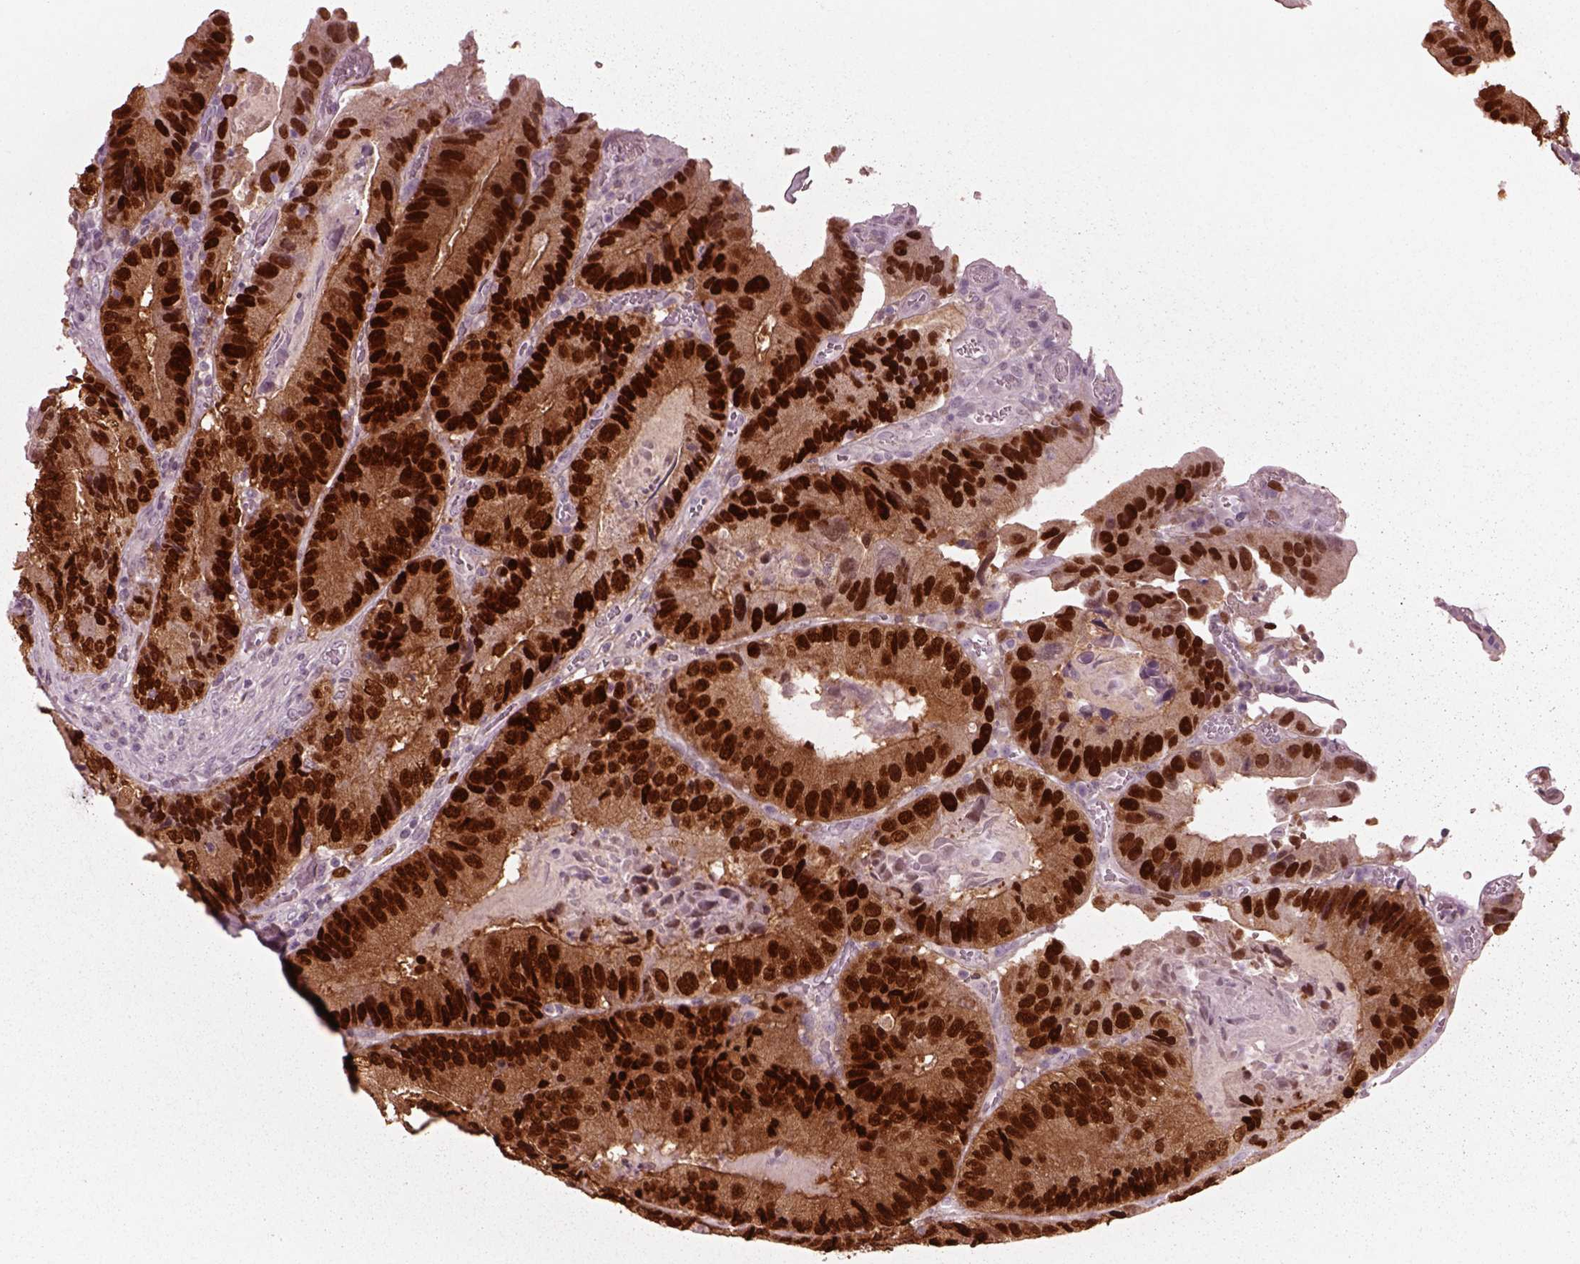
{"staining": {"intensity": "strong", "quantity": ">75%", "location": "cytoplasmic/membranous,nuclear"}, "tissue": "colorectal cancer", "cell_type": "Tumor cells", "image_type": "cancer", "snomed": [{"axis": "morphology", "description": "Adenocarcinoma, NOS"}, {"axis": "topography", "description": "Colon"}], "caption": "A brown stain highlights strong cytoplasmic/membranous and nuclear expression of a protein in adenocarcinoma (colorectal) tumor cells.", "gene": "SOX9", "patient": {"sex": "female", "age": 86}}